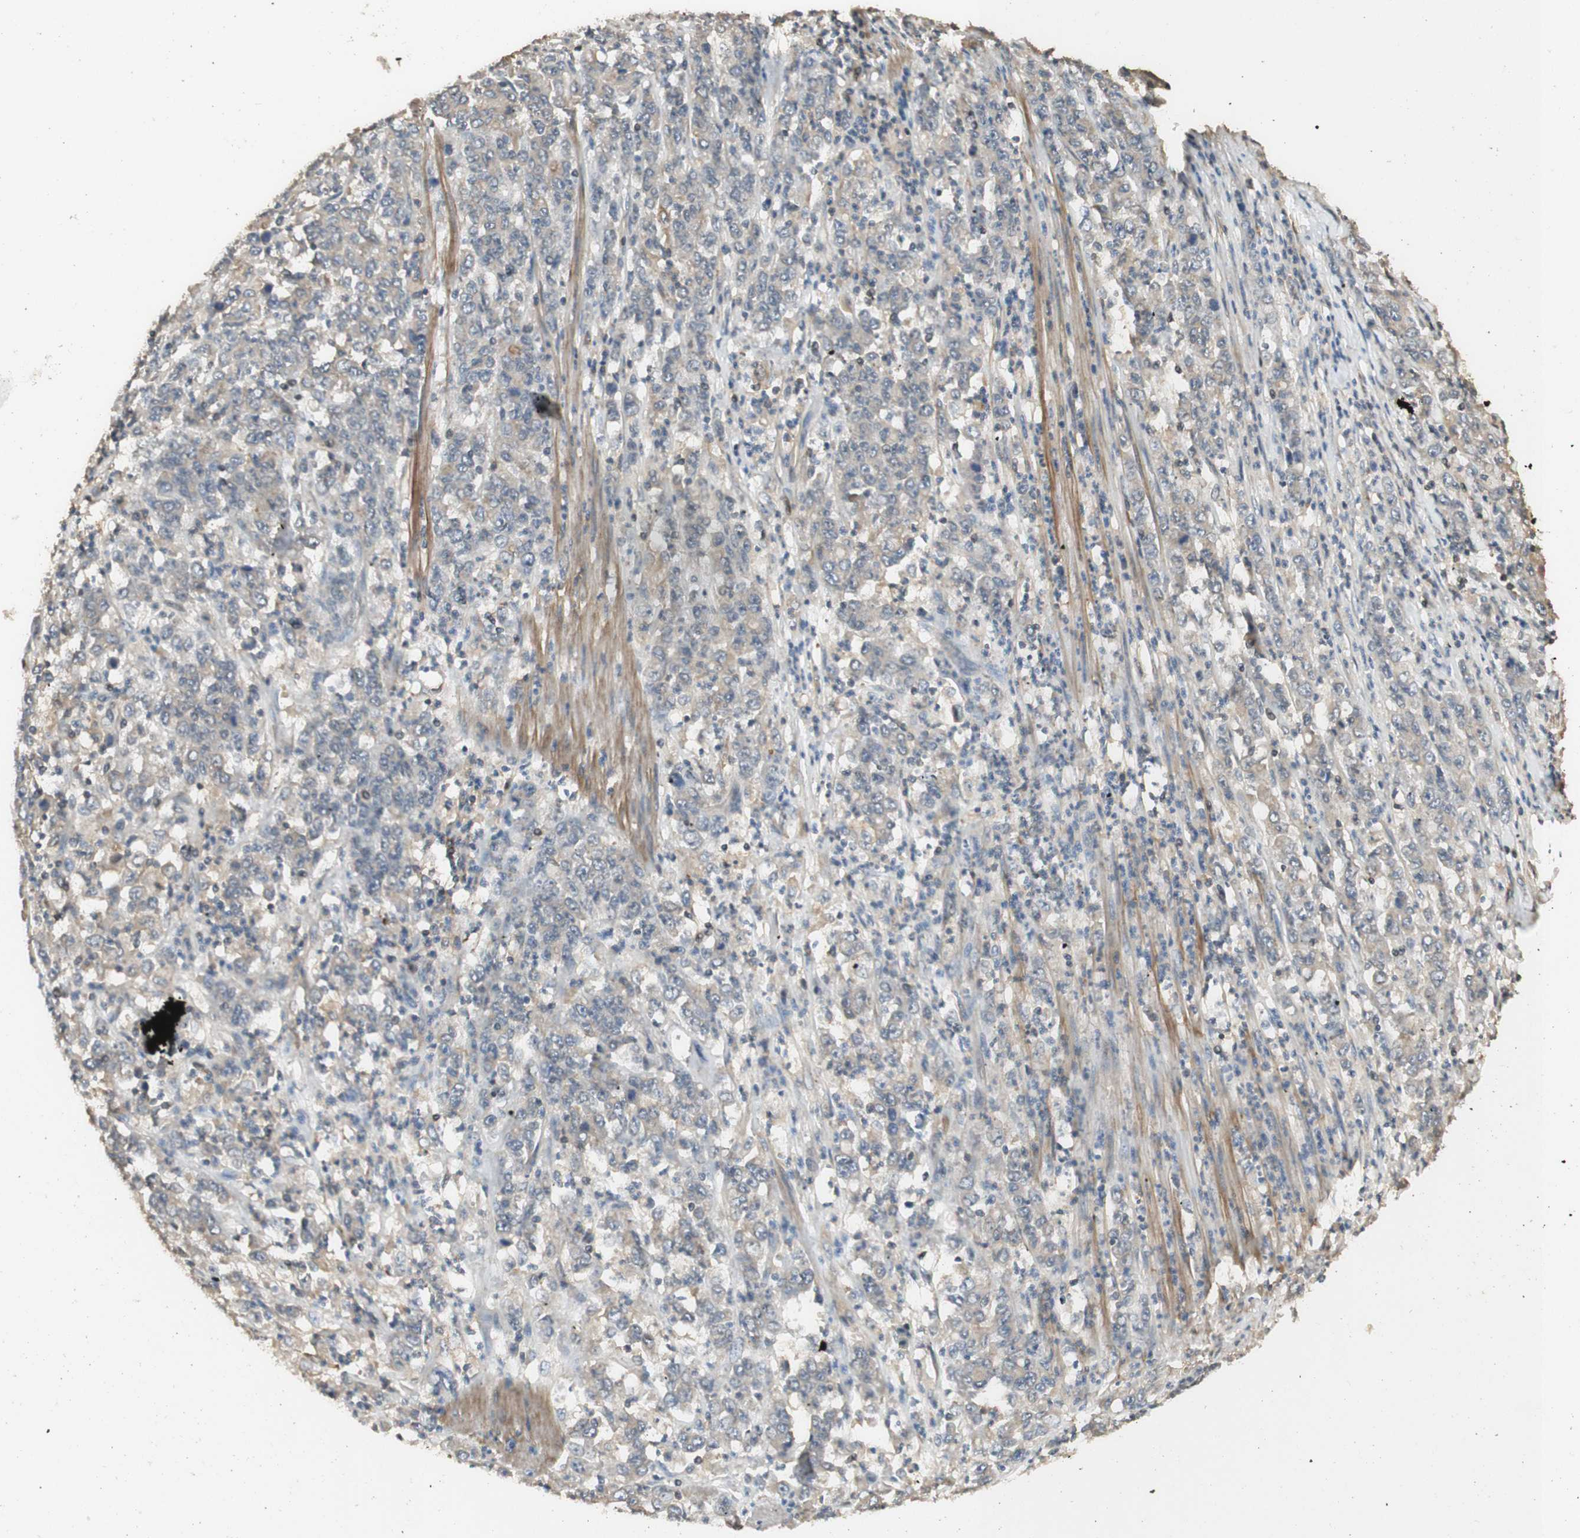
{"staining": {"intensity": "weak", "quantity": ">75%", "location": "cytoplasmic/membranous"}, "tissue": "stomach cancer", "cell_type": "Tumor cells", "image_type": "cancer", "snomed": [{"axis": "morphology", "description": "Adenocarcinoma, NOS"}, {"axis": "topography", "description": "Stomach, lower"}], "caption": "DAB immunohistochemical staining of stomach cancer displays weak cytoplasmic/membranous protein staining in approximately >75% of tumor cells.", "gene": "AGER", "patient": {"sex": "female", "age": 71}}